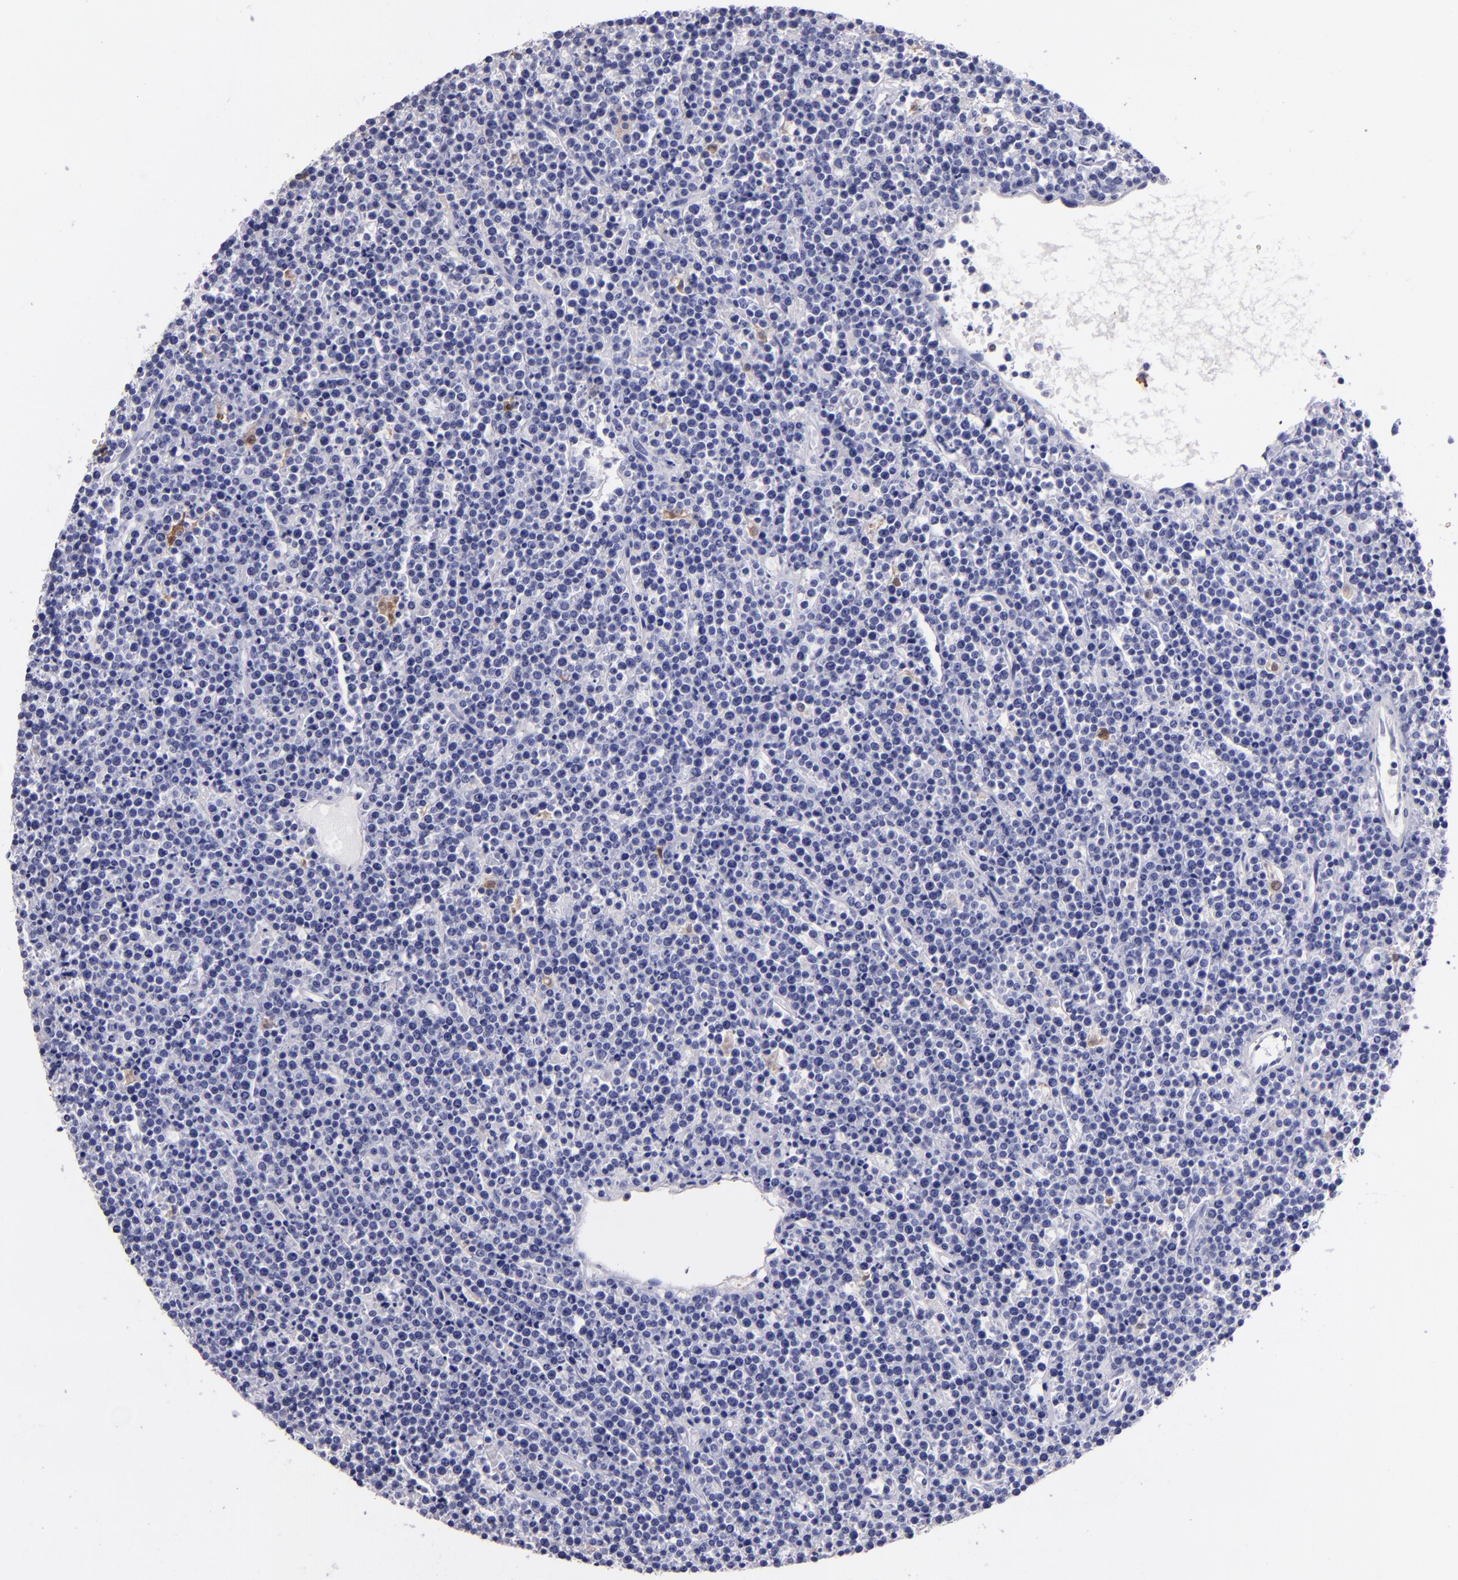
{"staining": {"intensity": "negative", "quantity": "none", "location": "none"}, "tissue": "lymphoma", "cell_type": "Tumor cells", "image_type": "cancer", "snomed": [{"axis": "morphology", "description": "Malignant lymphoma, non-Hodgkin's type, High grade"}, {"axis": "topography", "description": "Ovary"}], "caption": "Lymphoma was stained to show a protein in brown. There is no significant staining in tumor cells.", "gene": "F13A1", "patient": {"sex": "female", "age": 56}}